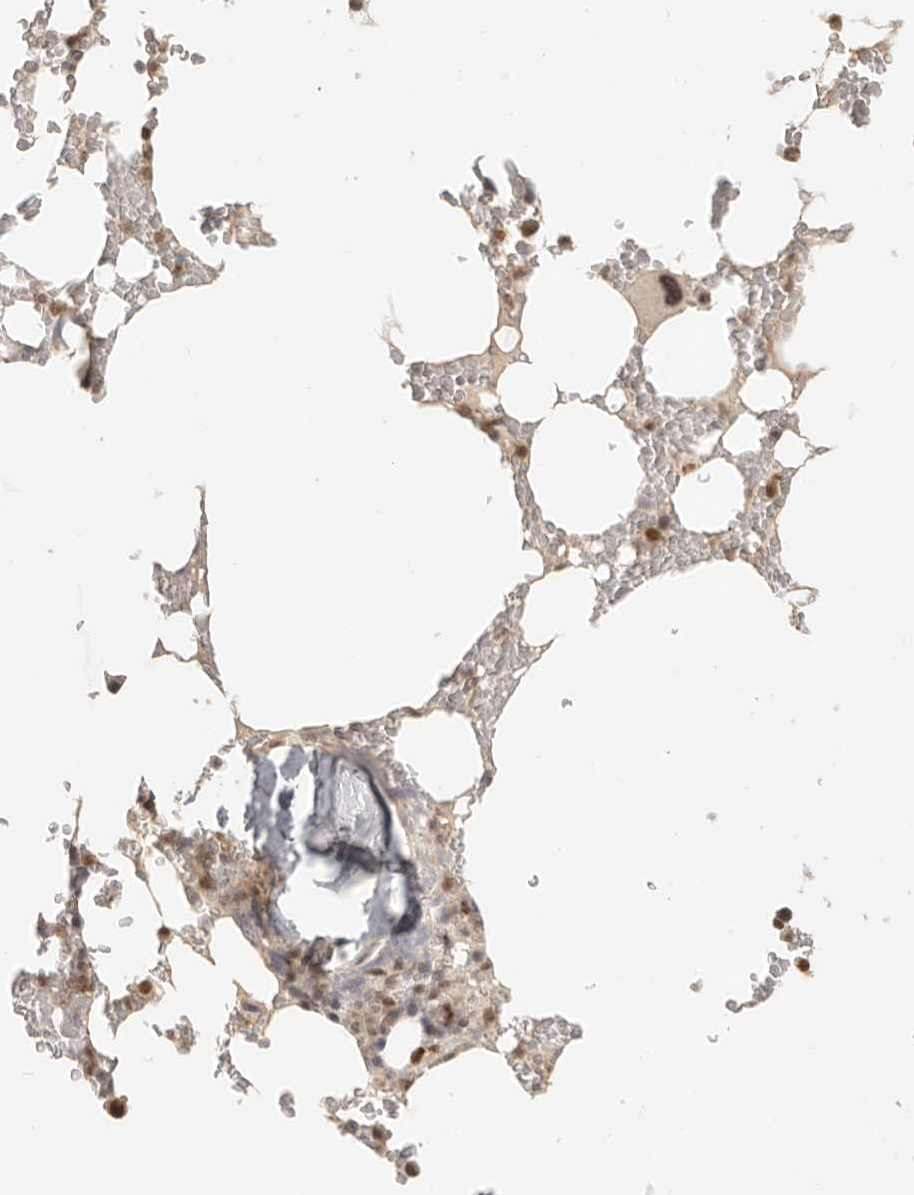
{"staining": {"intensity": "moderate", "quantity": "25%-75%", "location": "nuclear"}, "tissue": "bone marrow", "cell_type": "Hematopoietic cells", "image_type": "normal", "snomed": [{"axis": "morphology", "description": "Normal tissue, NOS"}, {"axis": "topography", "description": "Bone marrow"}], "caption": "The photomicrograph exhibits staining of unremarkable bone marrow, revealing moderate nuclear protein positivity (brown color) within hematopoietic cells.", "gene": "GPBP1L1", "patient": {"sex": "male", "age": 58}}